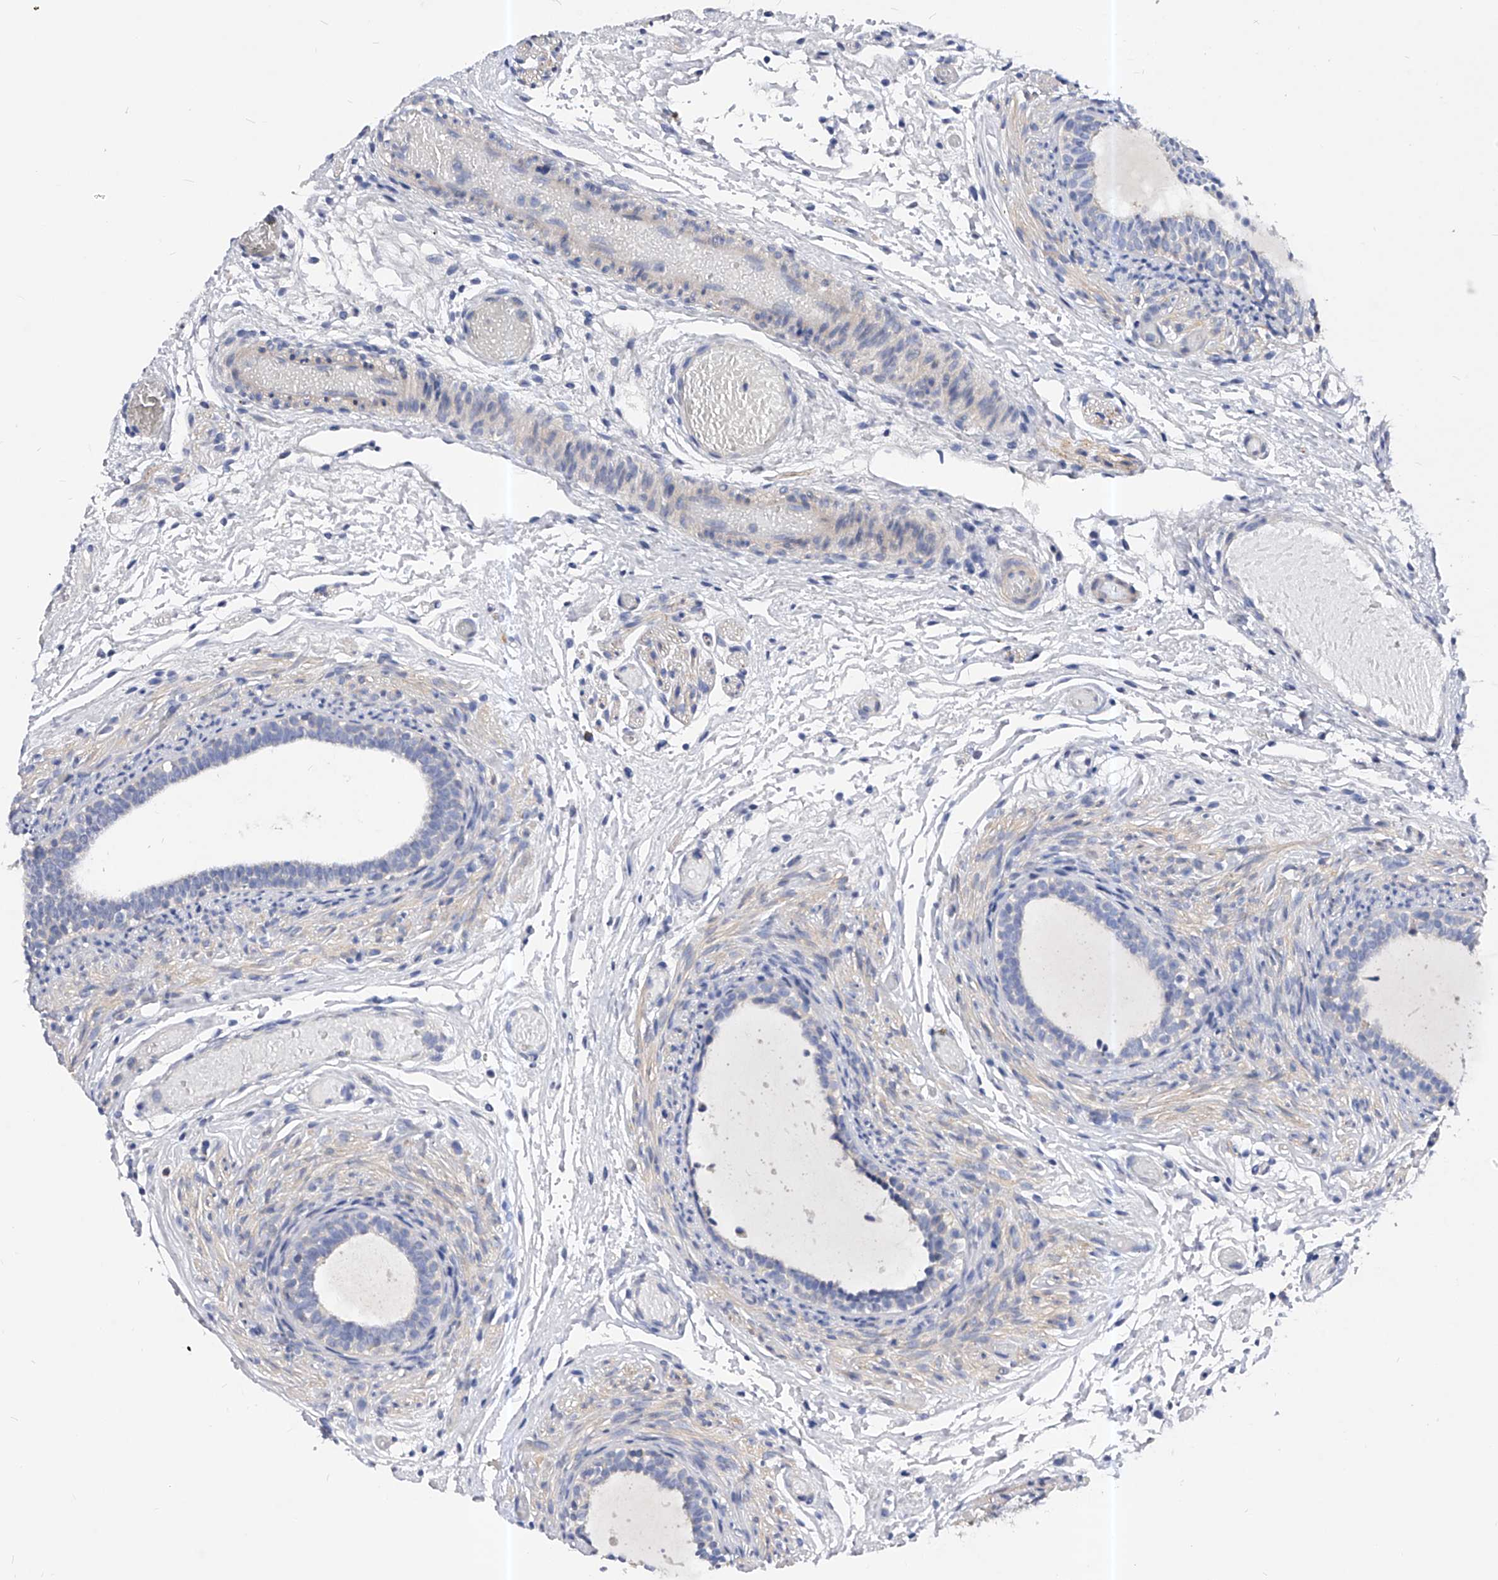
{"staining": {"intensity": "moderate", "quantity": "25%-75%", "location": "cytoplasmic/membranous"}, "tissue": "epididymis", "cell_type": "Glandular cells", "image_type": "normal", "snomed": [{"axis": "morphology", "description": "Normal tissue, NOS"}, {"axis": "topography", "description": "Epididymis"}], "caption": "Epididymis stained for a protein reveals moderate cytoplasmic/membranous positivity in glandular cells. The staining was performed using DAB (3,3'-diaminobenzidine), with brown indicating positive protein expression. Nuclei are stained blue with hematoxylin.", "gene": "PPP5C", "patient": {"sex": "male", "age": 5}}